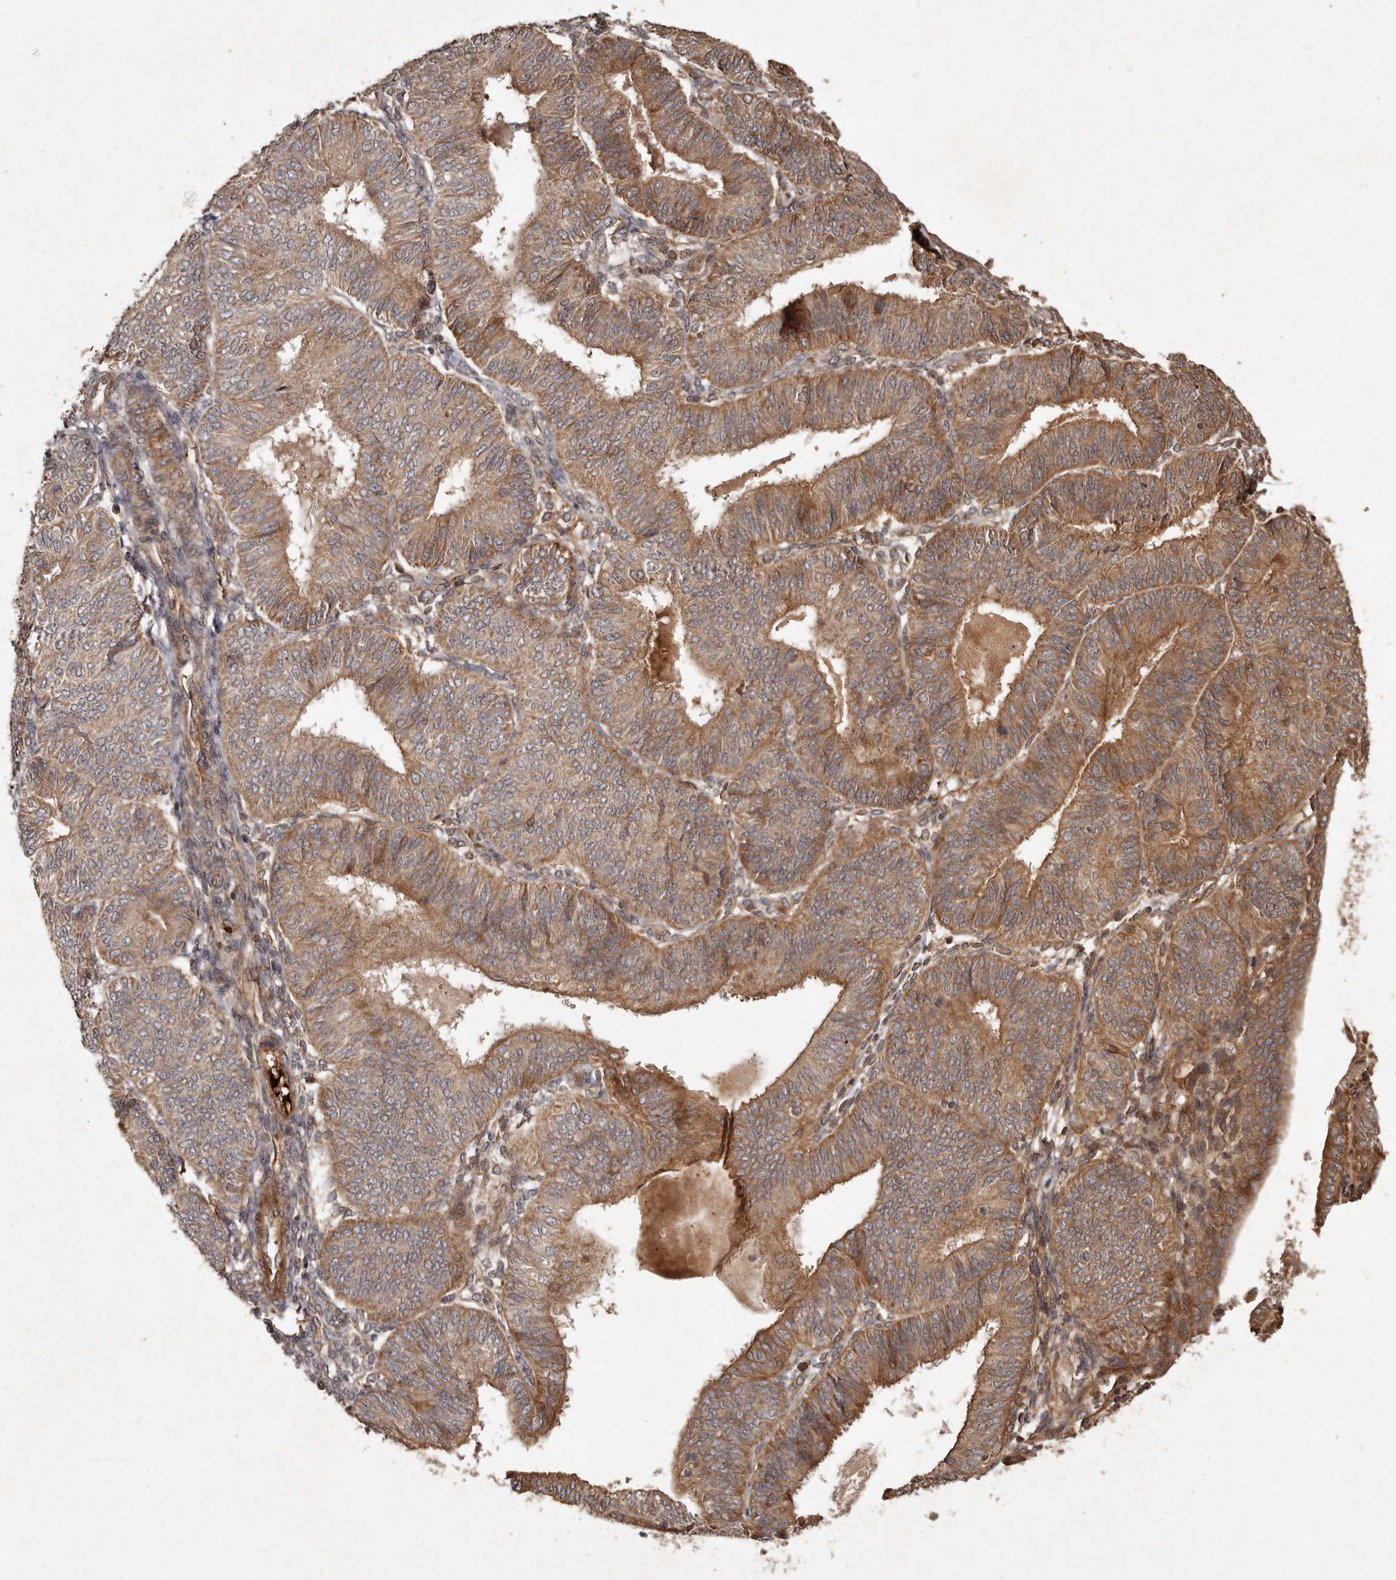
{"staining": {"intensity": "moderate", "quantity": ">75%", "location": "cytoplasmic/membranous"}, "tissue": "endometrial cancer", "cell_type": "Tumor cells", "image_type": "cancer", "snomed": [{"axis": "morphology", "description": "Adenocarcinoma, NOS"}, {"axis": "topography", "description": "Endometrium"}], "caption": "Approximately >75% of tumor cells in endometrial cancer (adenocarcinoma) display moderate cytoplasmic/membranous protein positivity as visualized by brown immunohistochemical staining.", "gene": "SEMA3A", "patient": {"sex": "female", "age": 58}}